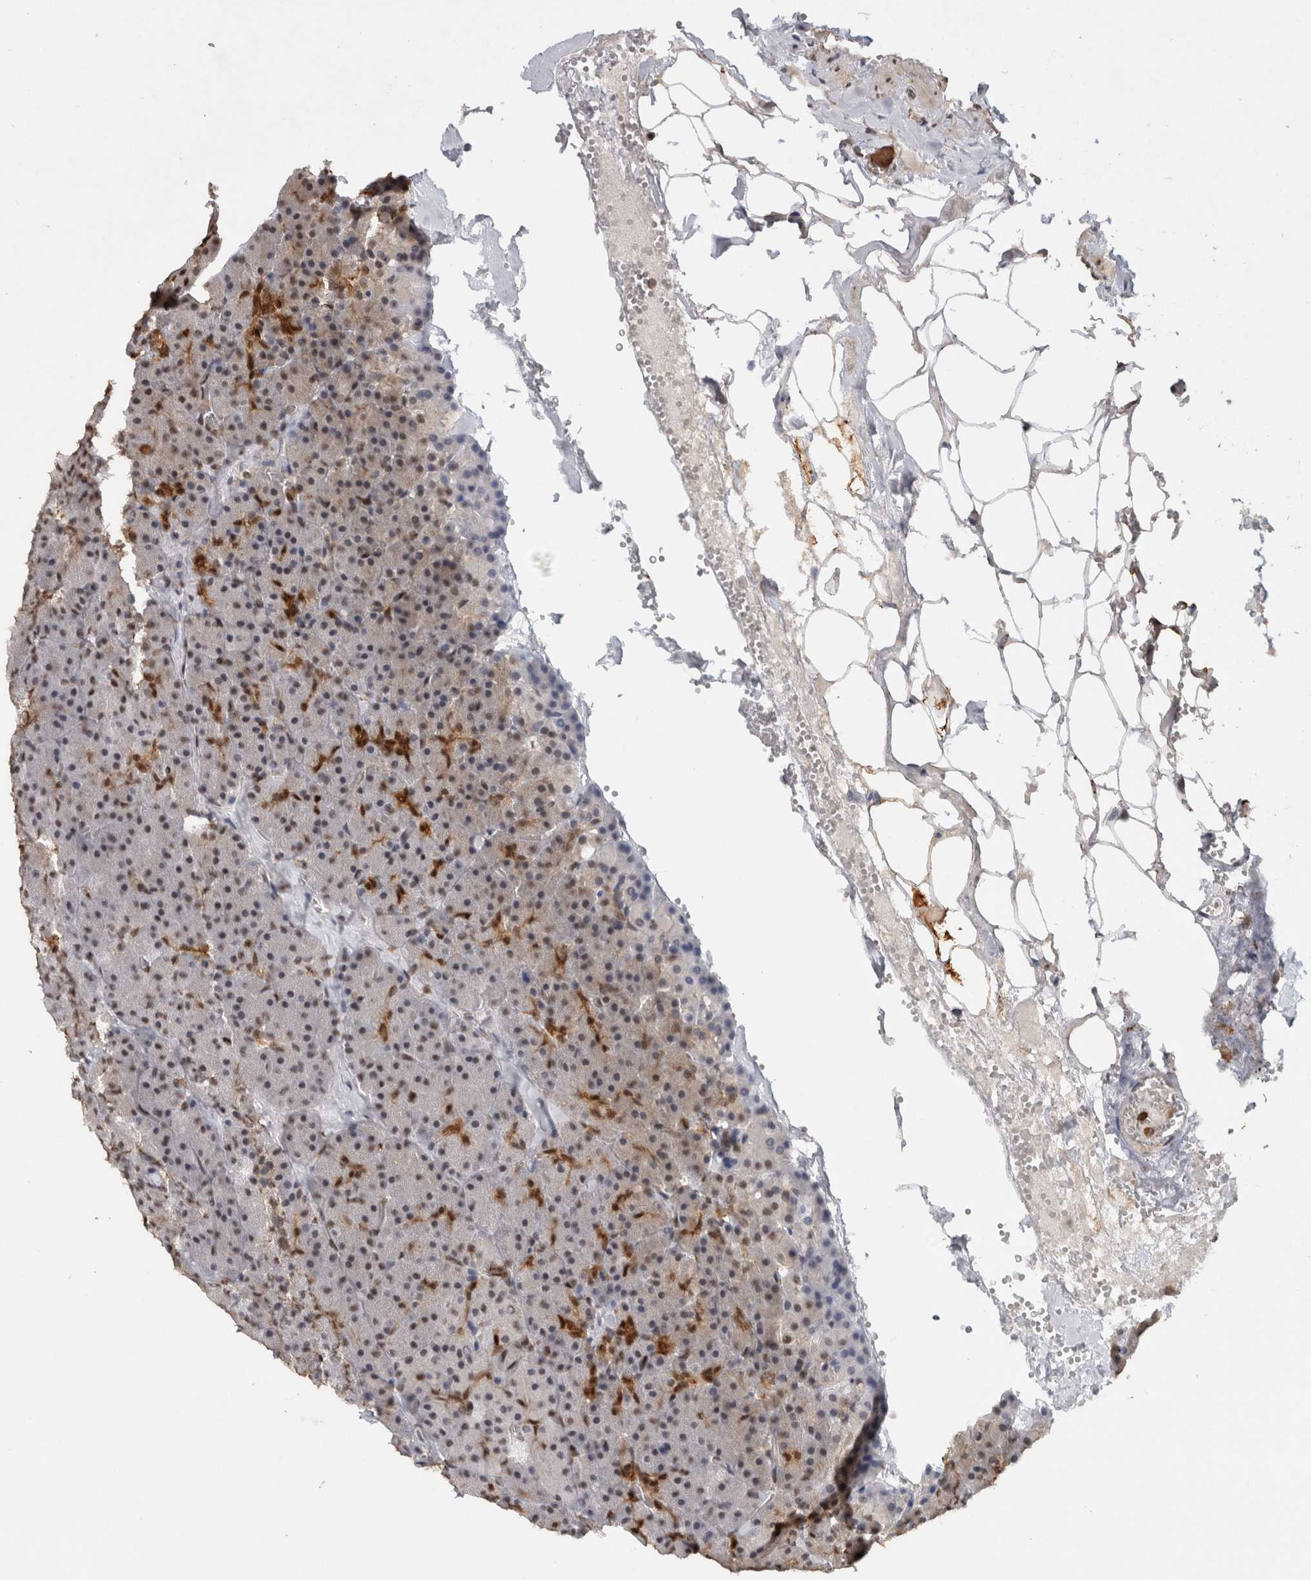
{"staining": {"intensity": "strong", "quantity": "<25%", "location": "cytoplasmic/membranous,nuclear"}, "tissue": "pancreas", "cell_type": "Exocrine glandular cells", "image_type": "normal", "snomed": [{"axis": "morphology", "description": "Normal tissue, NOS"}, {"axis": "morphology", "description": "Carcinoid, malignant, NOS"}, {"axis": "topography", "description": "Pancreas"}], "caption": "Protein staining demonstrates strong cytoplasmic/membranous,nuclear staining in approximately <25% of exocrine glandular cells in unremarkable pancreas. The protein of interest is stained brown, and the nuclei are stained in blue (DAB (3,3'-diaminobenzidine) IHC with brightfield microscopy, high magnification).", "gene": "RPS6KA2", "patient": {"sex": "female", "age": 35}}